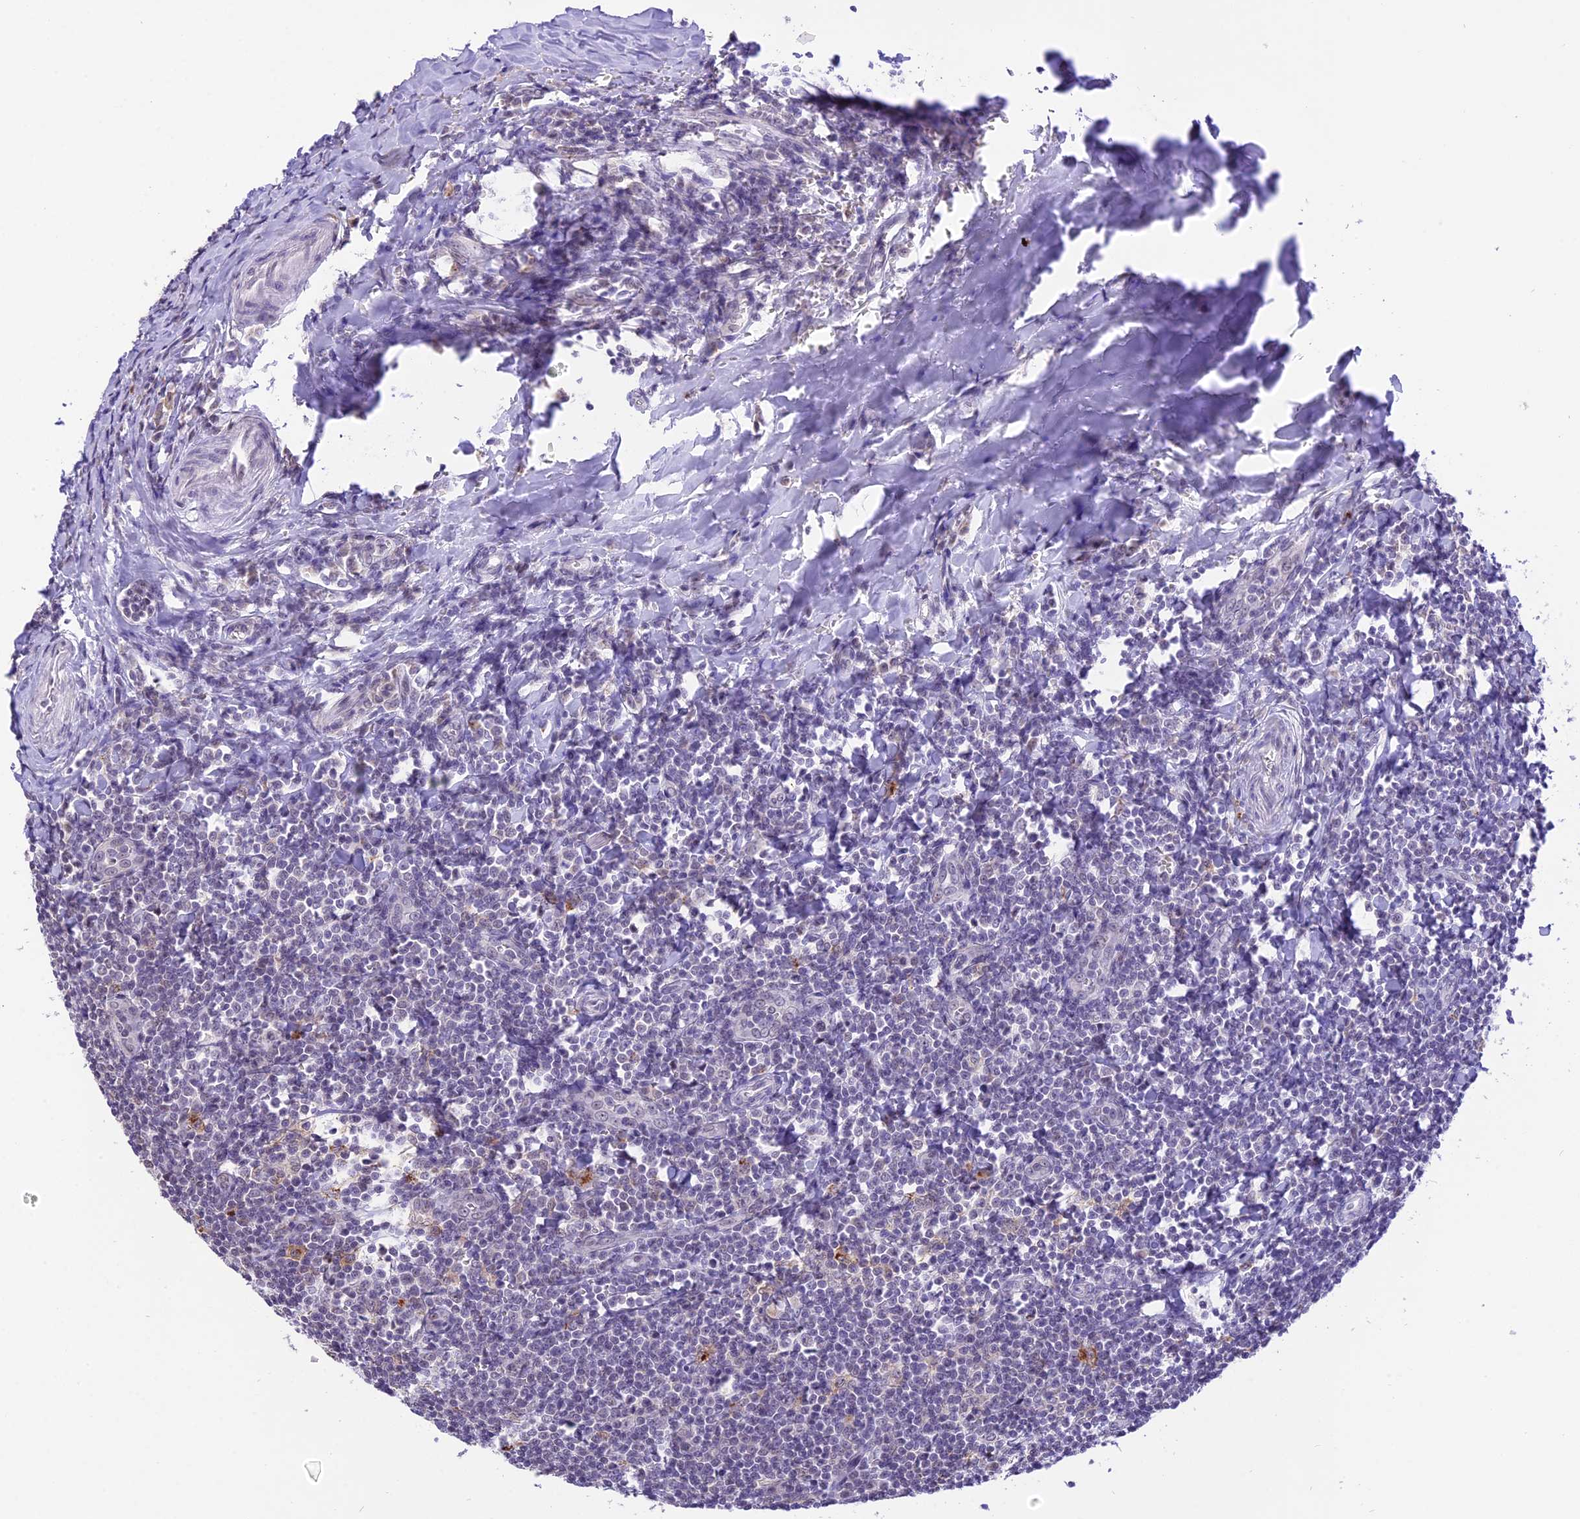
{"staining": {"intensity": "negative", "quantity": "none", "location": "none"}, "tissue": "tonsil", "cell_type": "Germinal center cells", "image_type": "normal", "snomed": [{"axis": "morphology", "description": "Normal tissue, NOS"}, {"axis": "topography", "description": "Tonsil"}], "caption": "Unremarkable tonsil was stained to show a protein in brown. There is no significant positivity in germinal center cells. (Brightfield microscopy of DAB immunohistochemistry at high magnification).", "gene": "AHSP", "patient": {"sex": "male", "age": 27}}